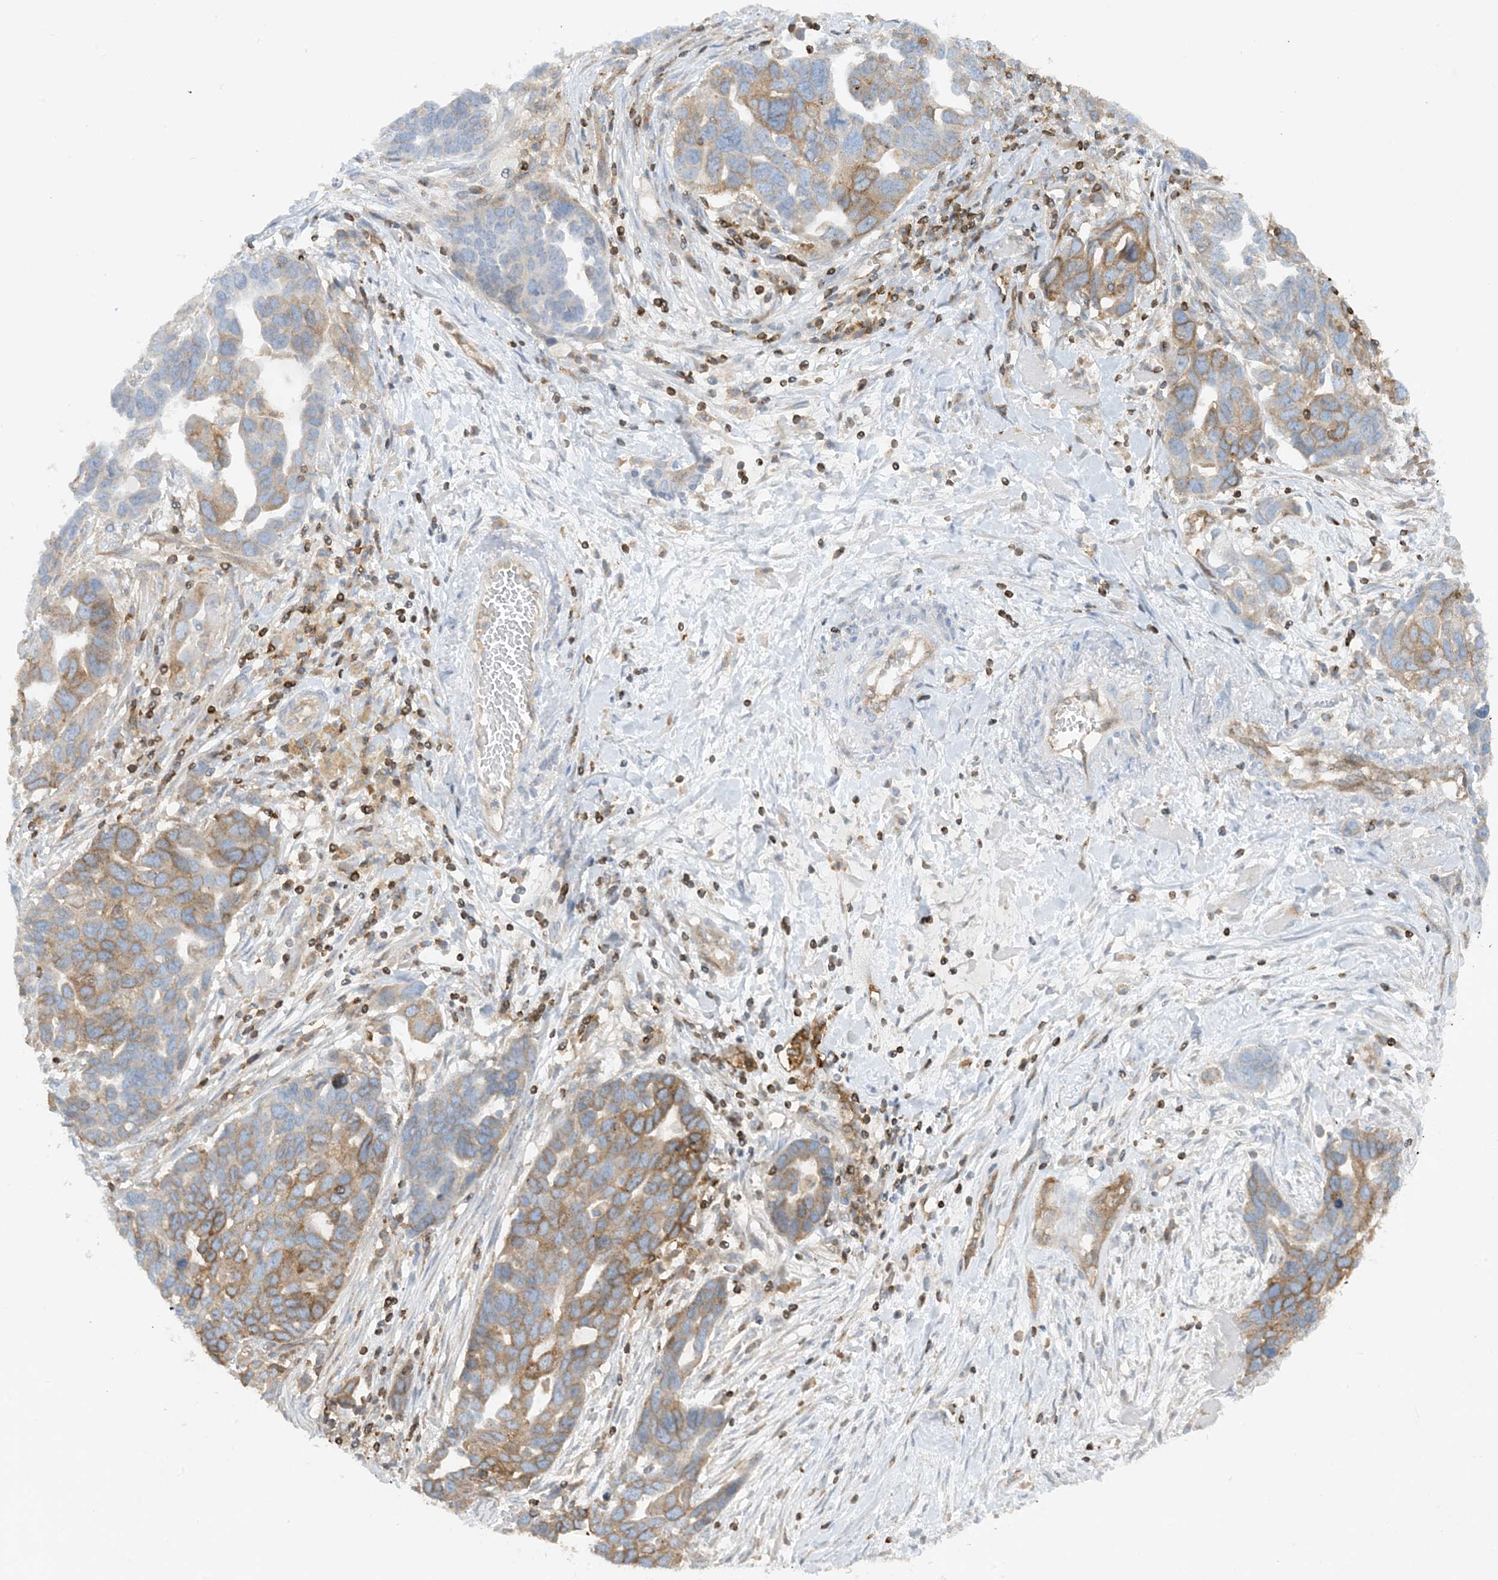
{"staining": {"intensity": "moderate", "quantity": ">75%", "location": "cytoplasmic/membranous"}, "tissue": "ovarian cancer", "cell_type": "Tumor cells", "image_type": "cancer", "snomed": [{"axis": "morphology", "description": "Cystadenocarcinoma, serous, NOS"}, {"axis": "topography", "description": "Ovary"}], "caption": "Tumor cells reveal medium levels of moderate cytoplasmic/membranous positivity in approximately >75% of cells in ovarian cancer (serous cystadenocarcinoma).", "gene": "HLA-E", "patient": {"sex": "female", "age": 54}}